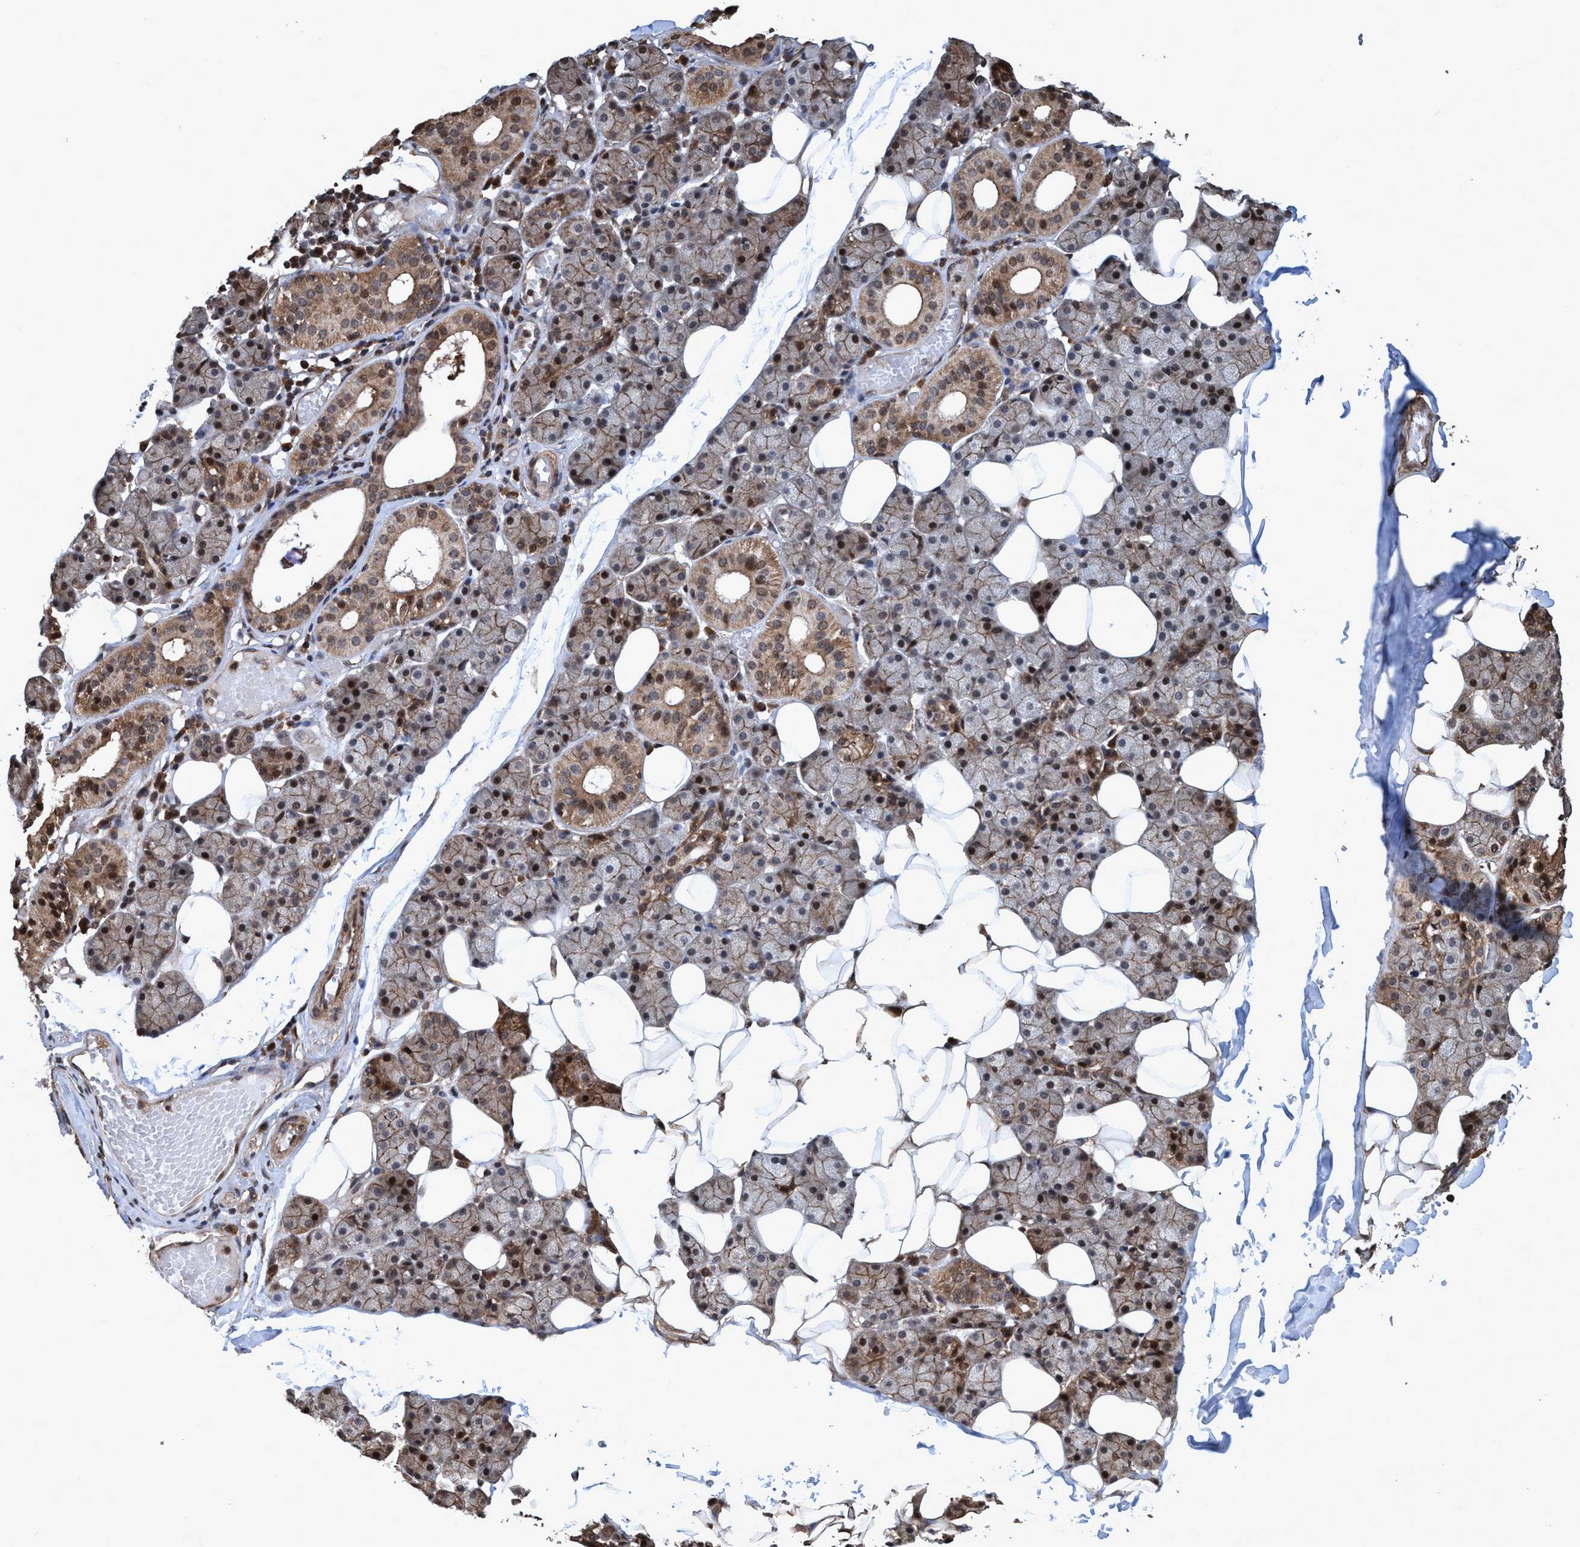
{"staining": {"intensity": "moderate", "quantity": ">75%", "location": "cytoplasmic/membranous,nuclear"}, "tissue": "salivary gland", "cell_type": "Glandular cells", "image_type": "normal", "snomed": [{"axis": "morphology", "description": "Normal tissue, NOS"}, {"axis": "topography", "description": "Salivary gland"}], "caption": "DAB immunohistochemical staining of benign human salivary gland shows moderate cytoplasmic/membranous,nuclear protein expression in approximately >75% of glandular cells.", "gene": "TRPC7", "patient": {"sex": "female", "age": 33}}